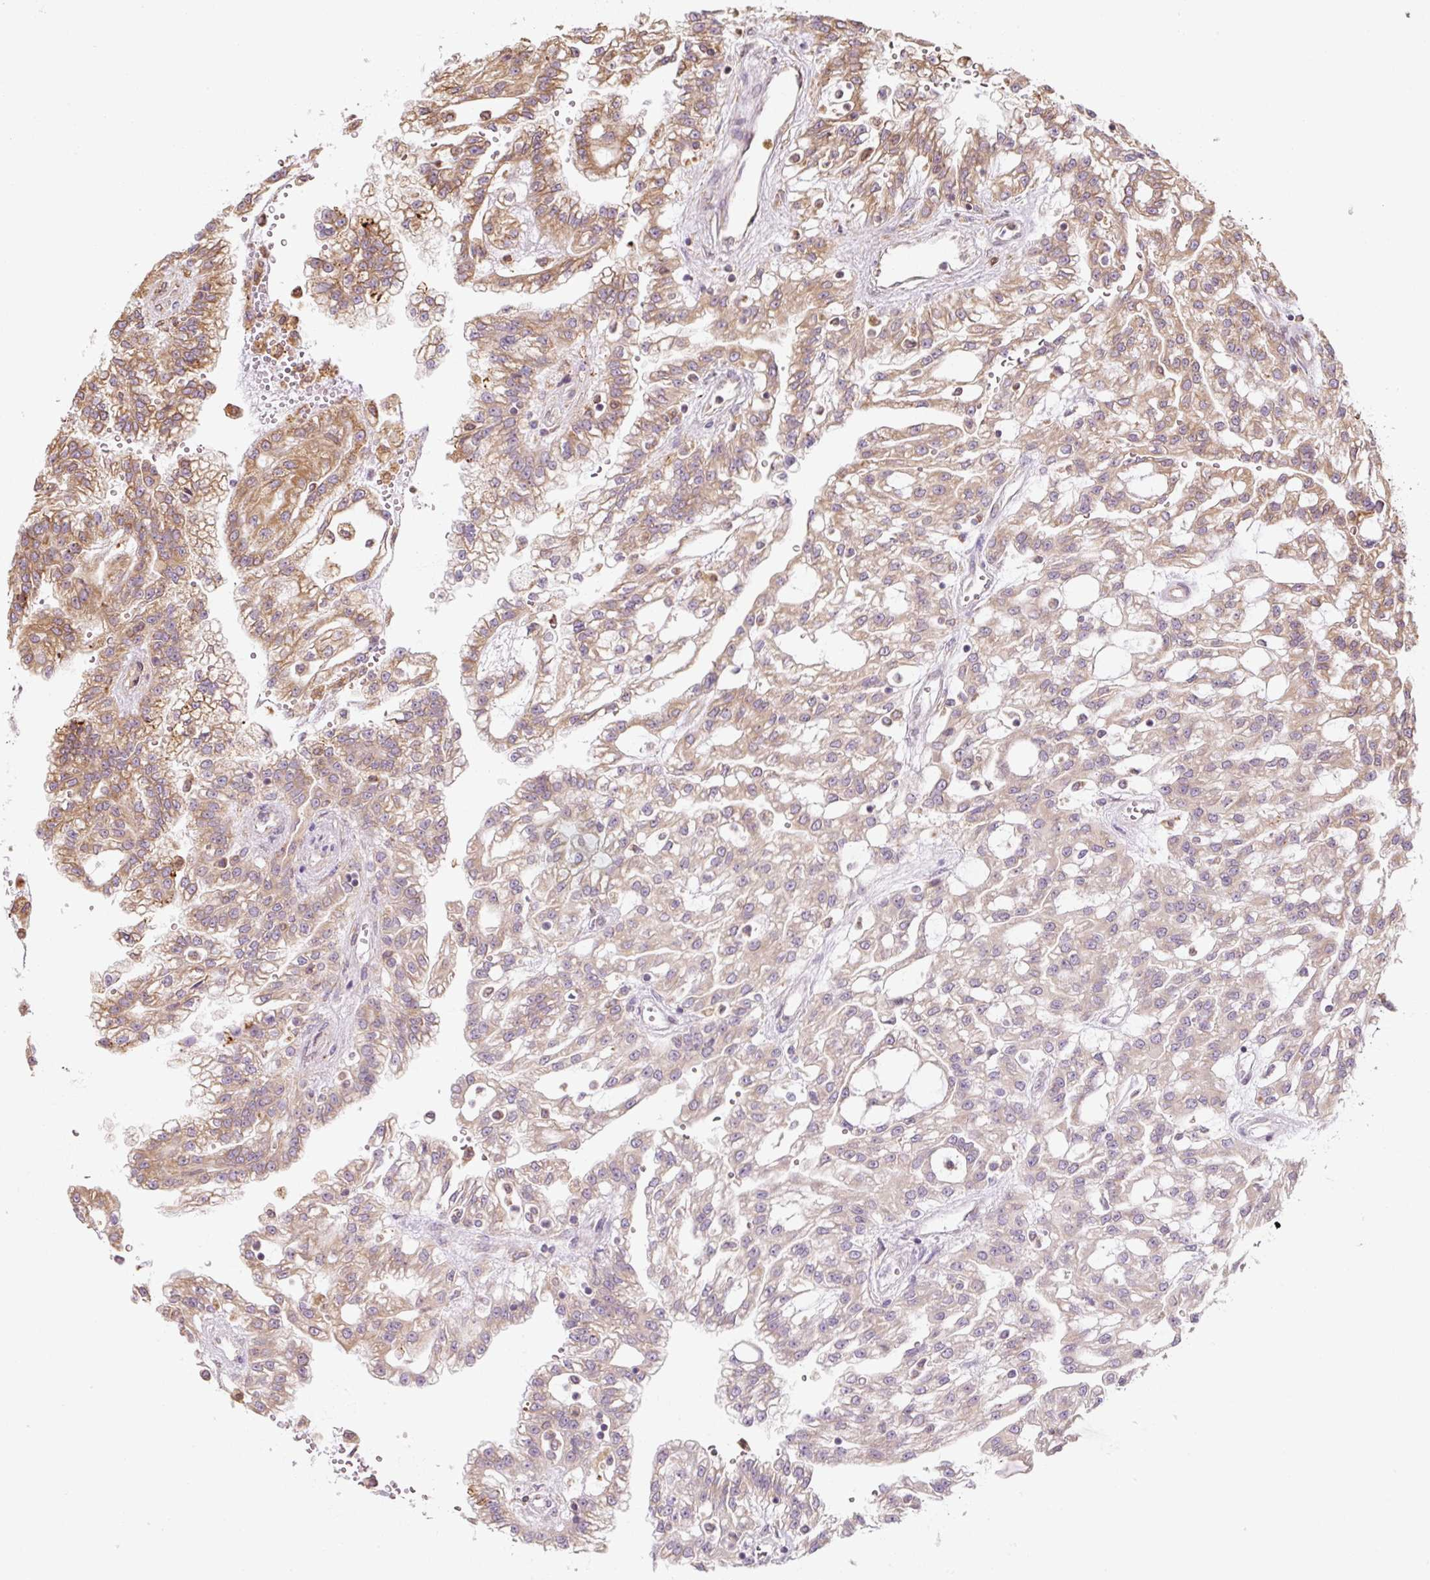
{"staining": {"intensity": "moderate", "quantity": ">75%", "location": "cytoplasmic/membranous"}, "tissue": "renal cancer", "cell_type": "Tumor cells", "image_type": "cancer", "snomed": [{"axis": "morphology", "description": "Adenocarcinoma, NOS"}, {"axis": "topography", "description": "Kidney"}], "caption": "Human renal cancer stained with a brown dye exhibits moderate cytoplasmic/membranous positive staining in approximately >75% of tumor cells.", "gene": "PRKCSH", "patient": {"sex": "male", "age": 63}}